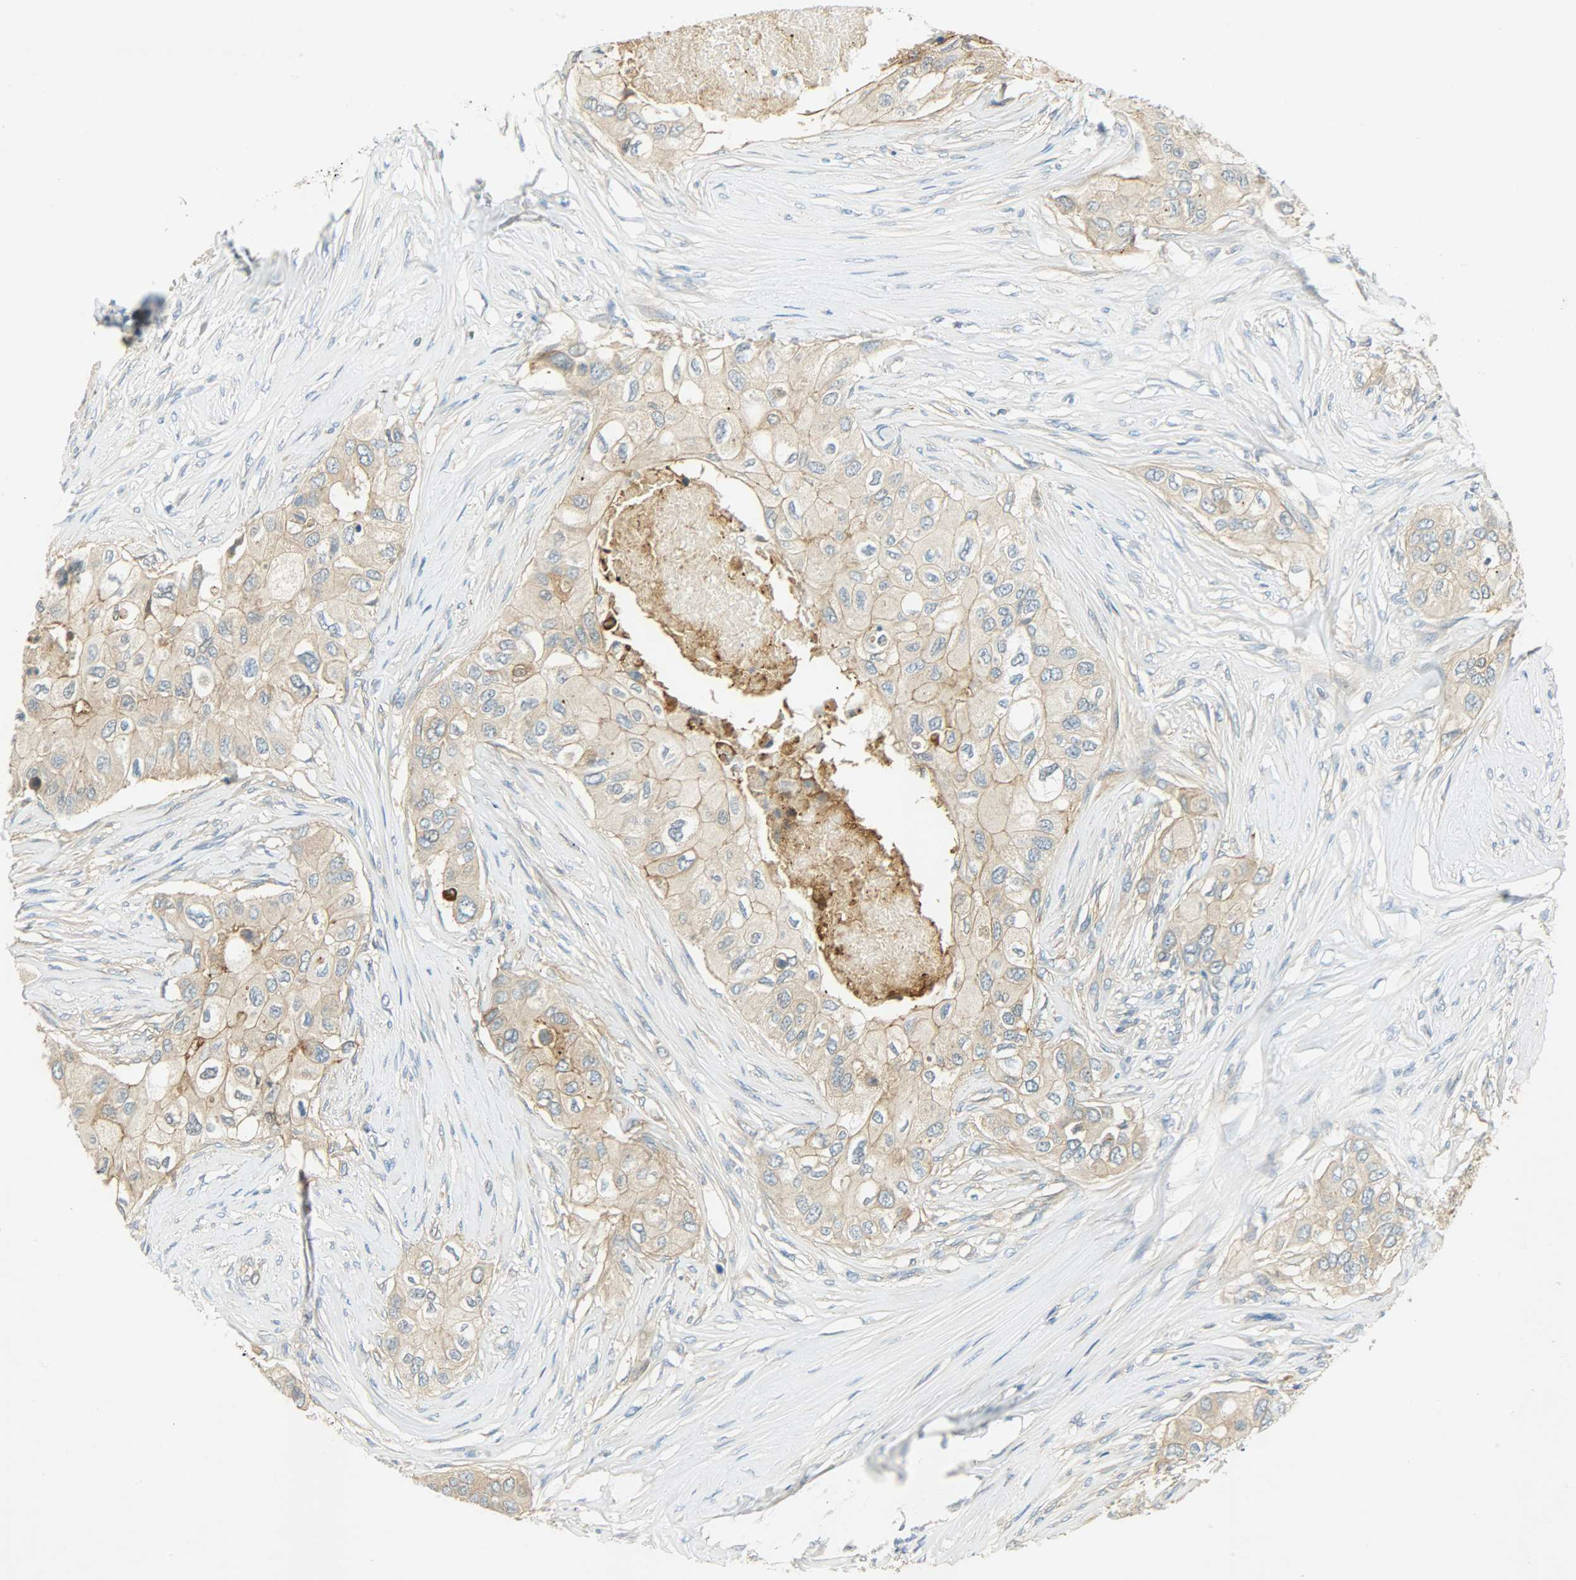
{"staining": {"intensity": "moderate", "quantity": ">75%", "location": "cytoplasmic/membranous"}, "tissue": "breast cancer", "cell_type": "Tumor cells", "image_type": "cancer", "snomed": [{"axis": "morphology", "description": "Normal tissue, NOS"}, {"axis": "morphology", "description": "Duct carcinoma"}, {"axis": "topography", "description": "Breast"}], "caption": "A photomicrograph of human intraductal carcinoma (breast) stained for a protein demonstrates moderate cytoplasmic/membranous brown staining in tumor cells.", "gene": "DSG2", "patient": {"sex": "female", "age": 49}}